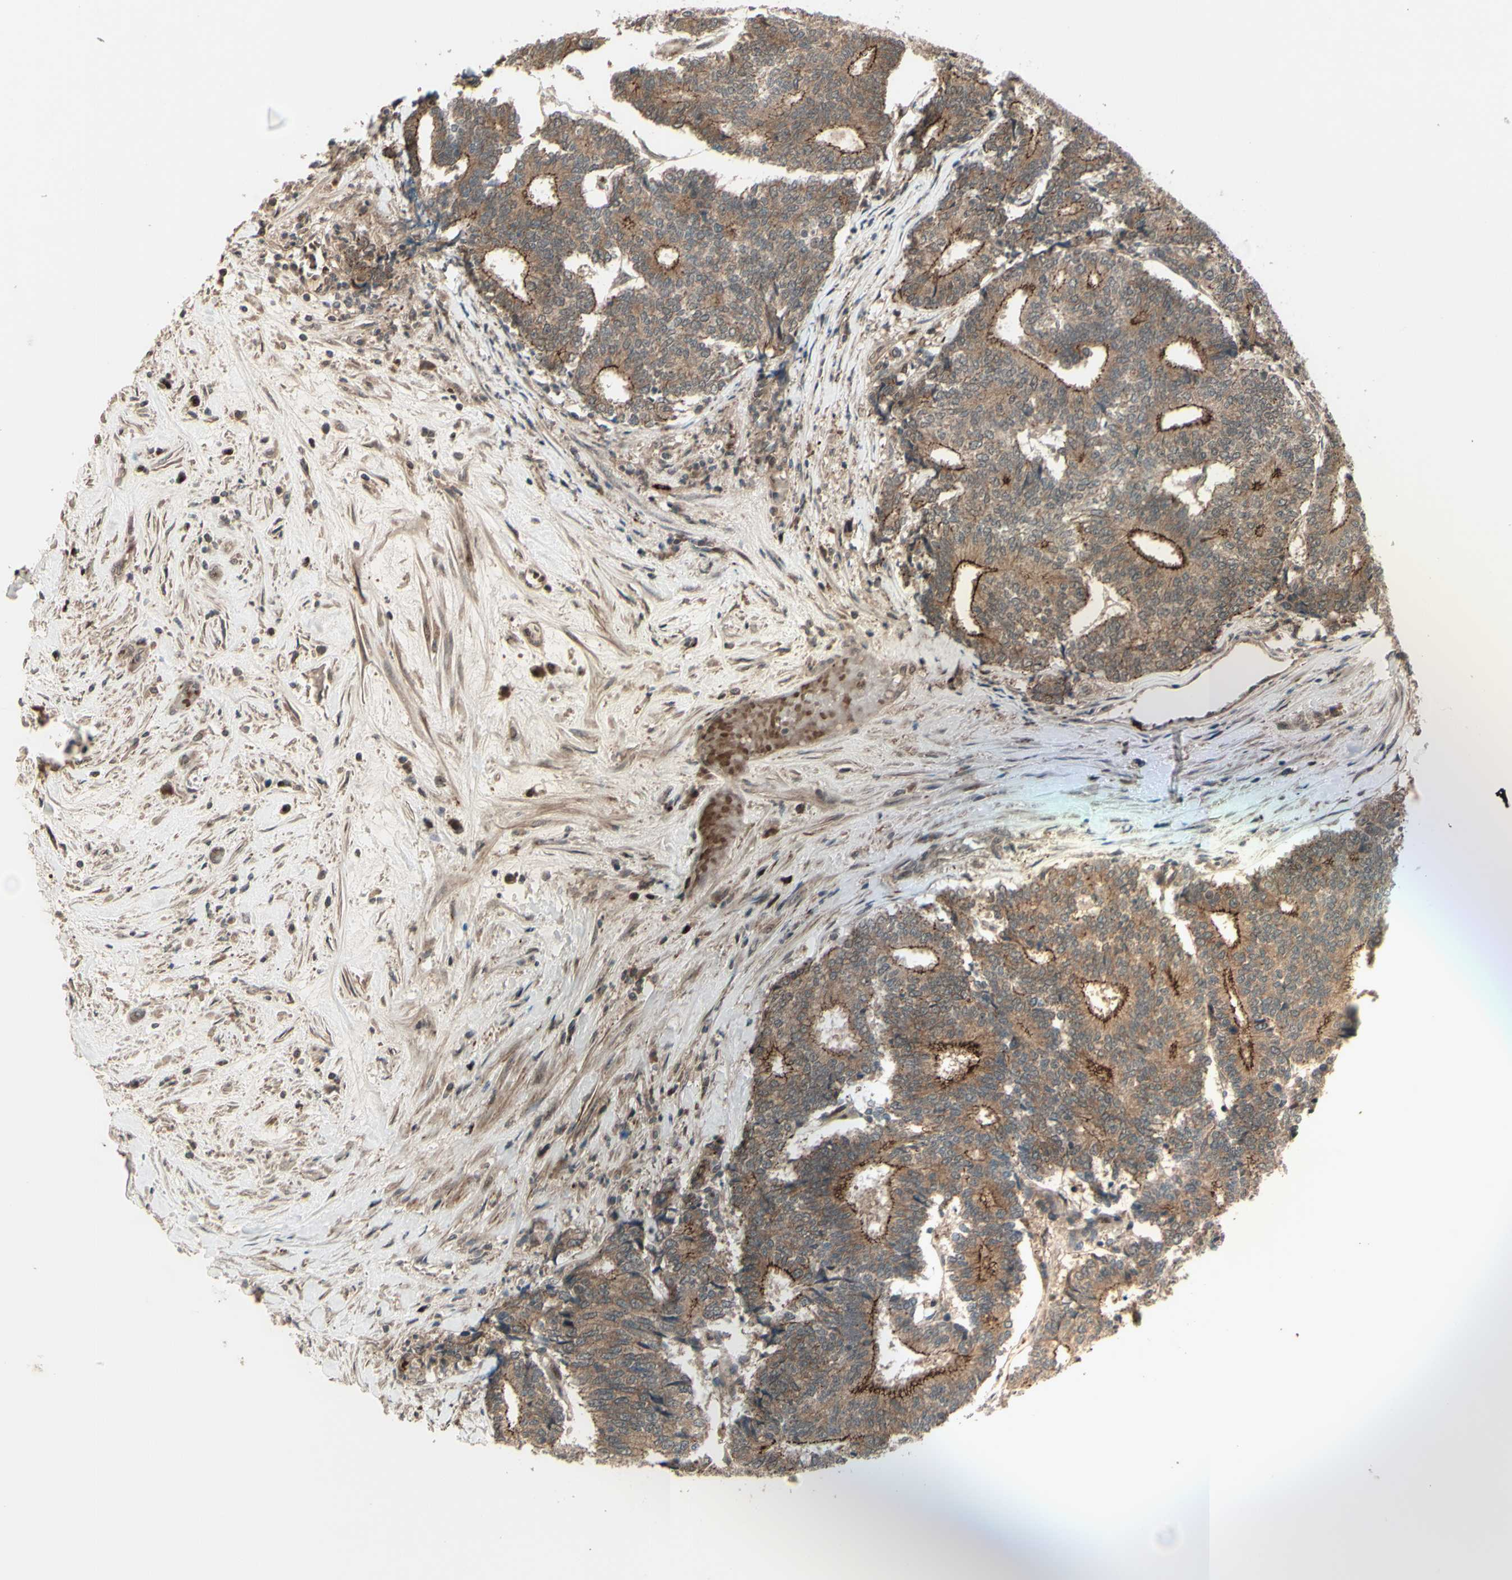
{"staining": {"intensity": "moderate", "quantity": ">75%", "location": "cytoplasmic/membranous"}, "tissue": "prostate cancer", "cell_type": "Tumor cells", "image_type": "cancer", "snomed": [{"axis": "morphology", "description": "Normal tissue, NOS"}, {"axis": "morphology", "description": "Adenocarcinoma, High grade"}, {"axis": "topography", "description": "Prostate"}, {"axis": "topography", "description": "Seminal veicle"}], "caption": "A micrograph of prostate adenocarcinoma (high-grade) stained for a protein reveals moderate cytoplasmic/membranous brown staining in tumor cells. (Brightfield microscopy of DAB IHC at high magnification).", "gene": "MLF2", "patient": {"sex": "male", "age": 55}}